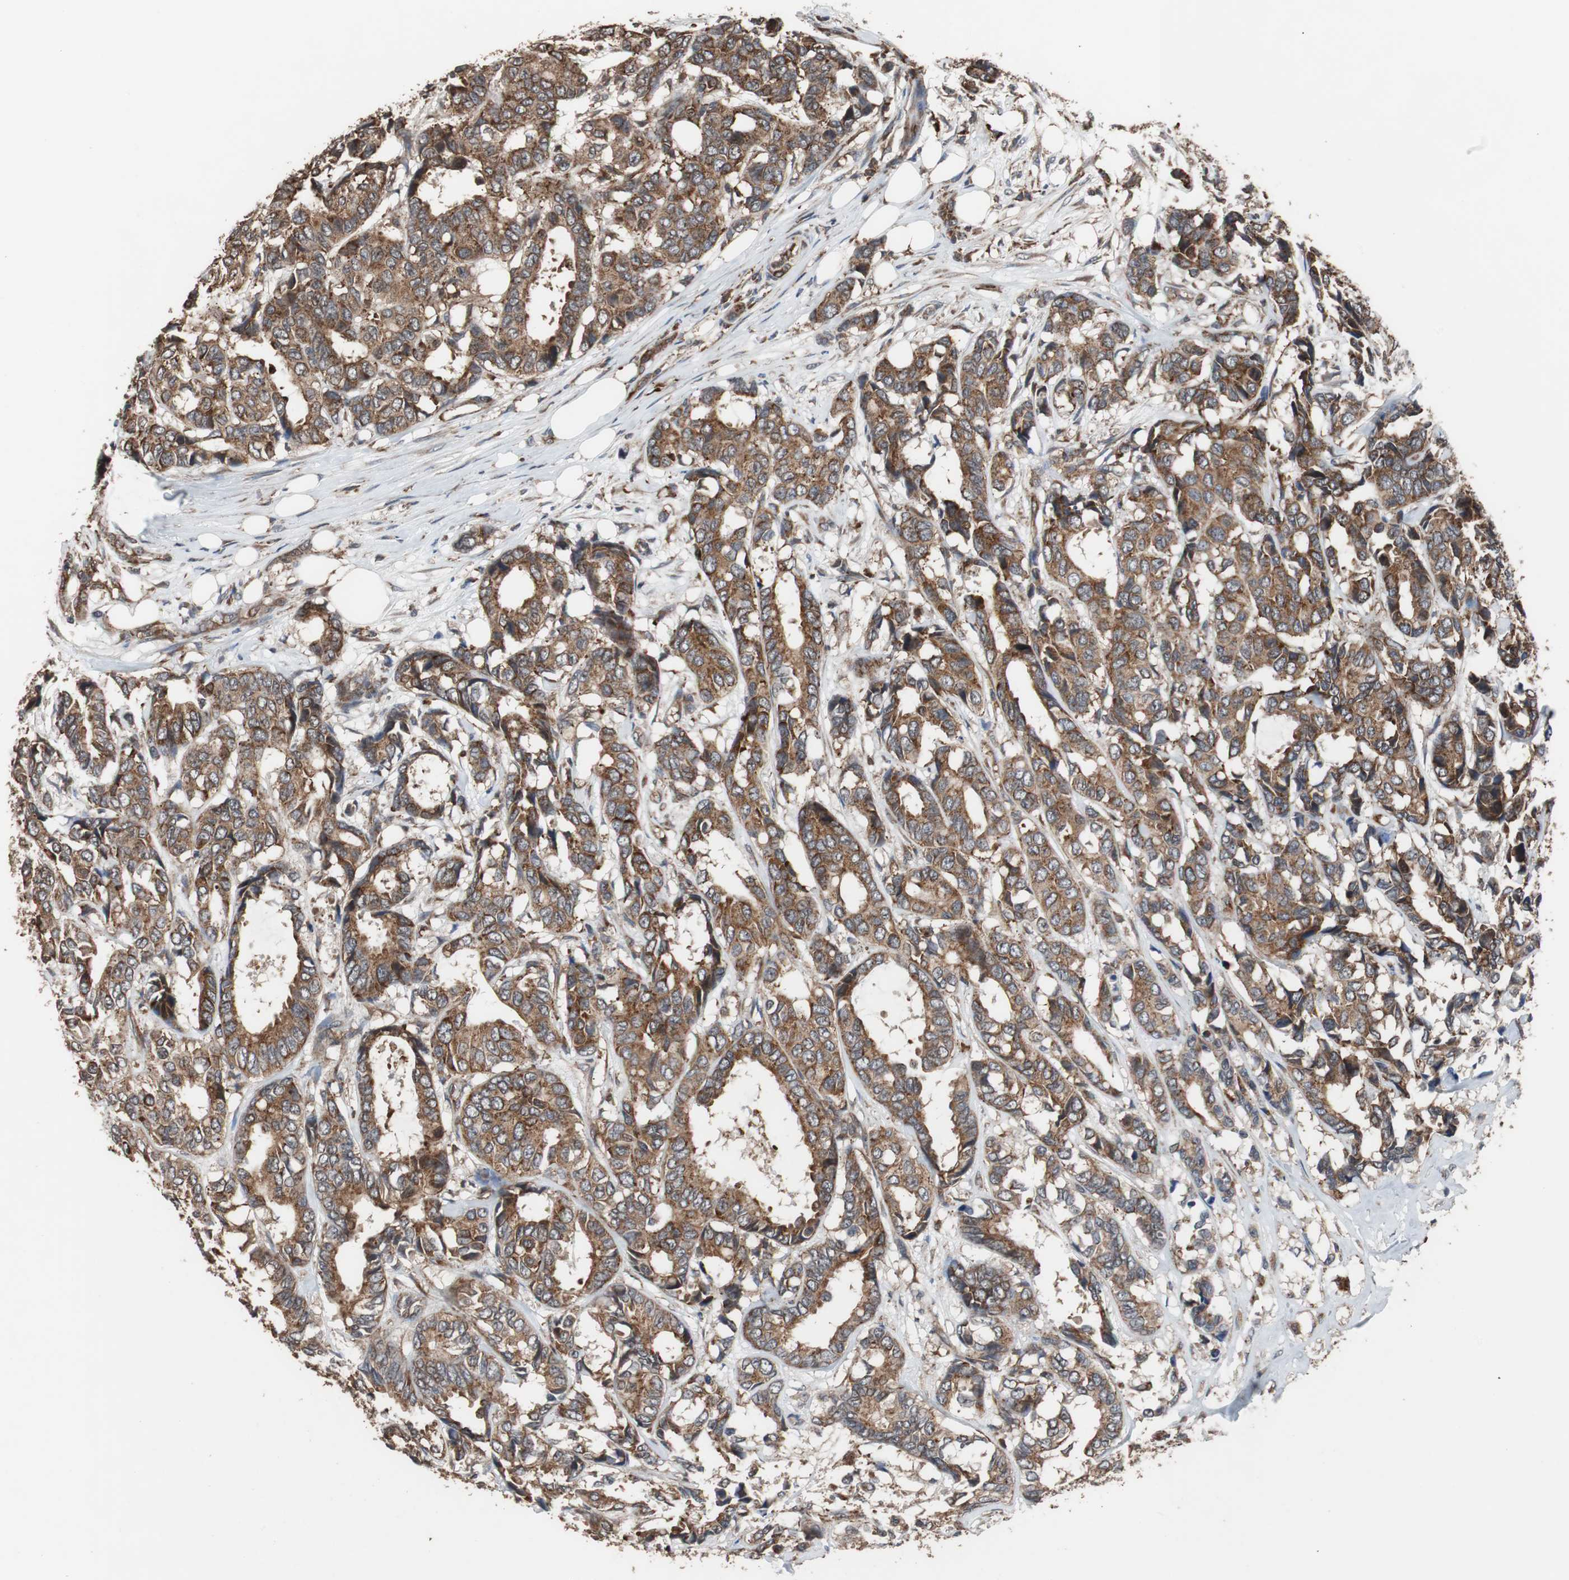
{"staining": {"intensity": "strong", "quantity": ">75%", "location": "cytoplasmic/membranous"}, "tissue": "breast cancer", "cell_type": "Tumor cells", "image_type": "cancer", "snomed": [{"axis": "morphology", "description": "Duct carcinoma"}, {"axis": "topography", "description": "Breast"}], "caption": "A brown stain highlights strong cytoplasmic/membranous expression of a protein in human breast invasive ductal carcinoma tumor cells.", "gene": "USP10", "patient": {"sex": "female", "age": 87}}